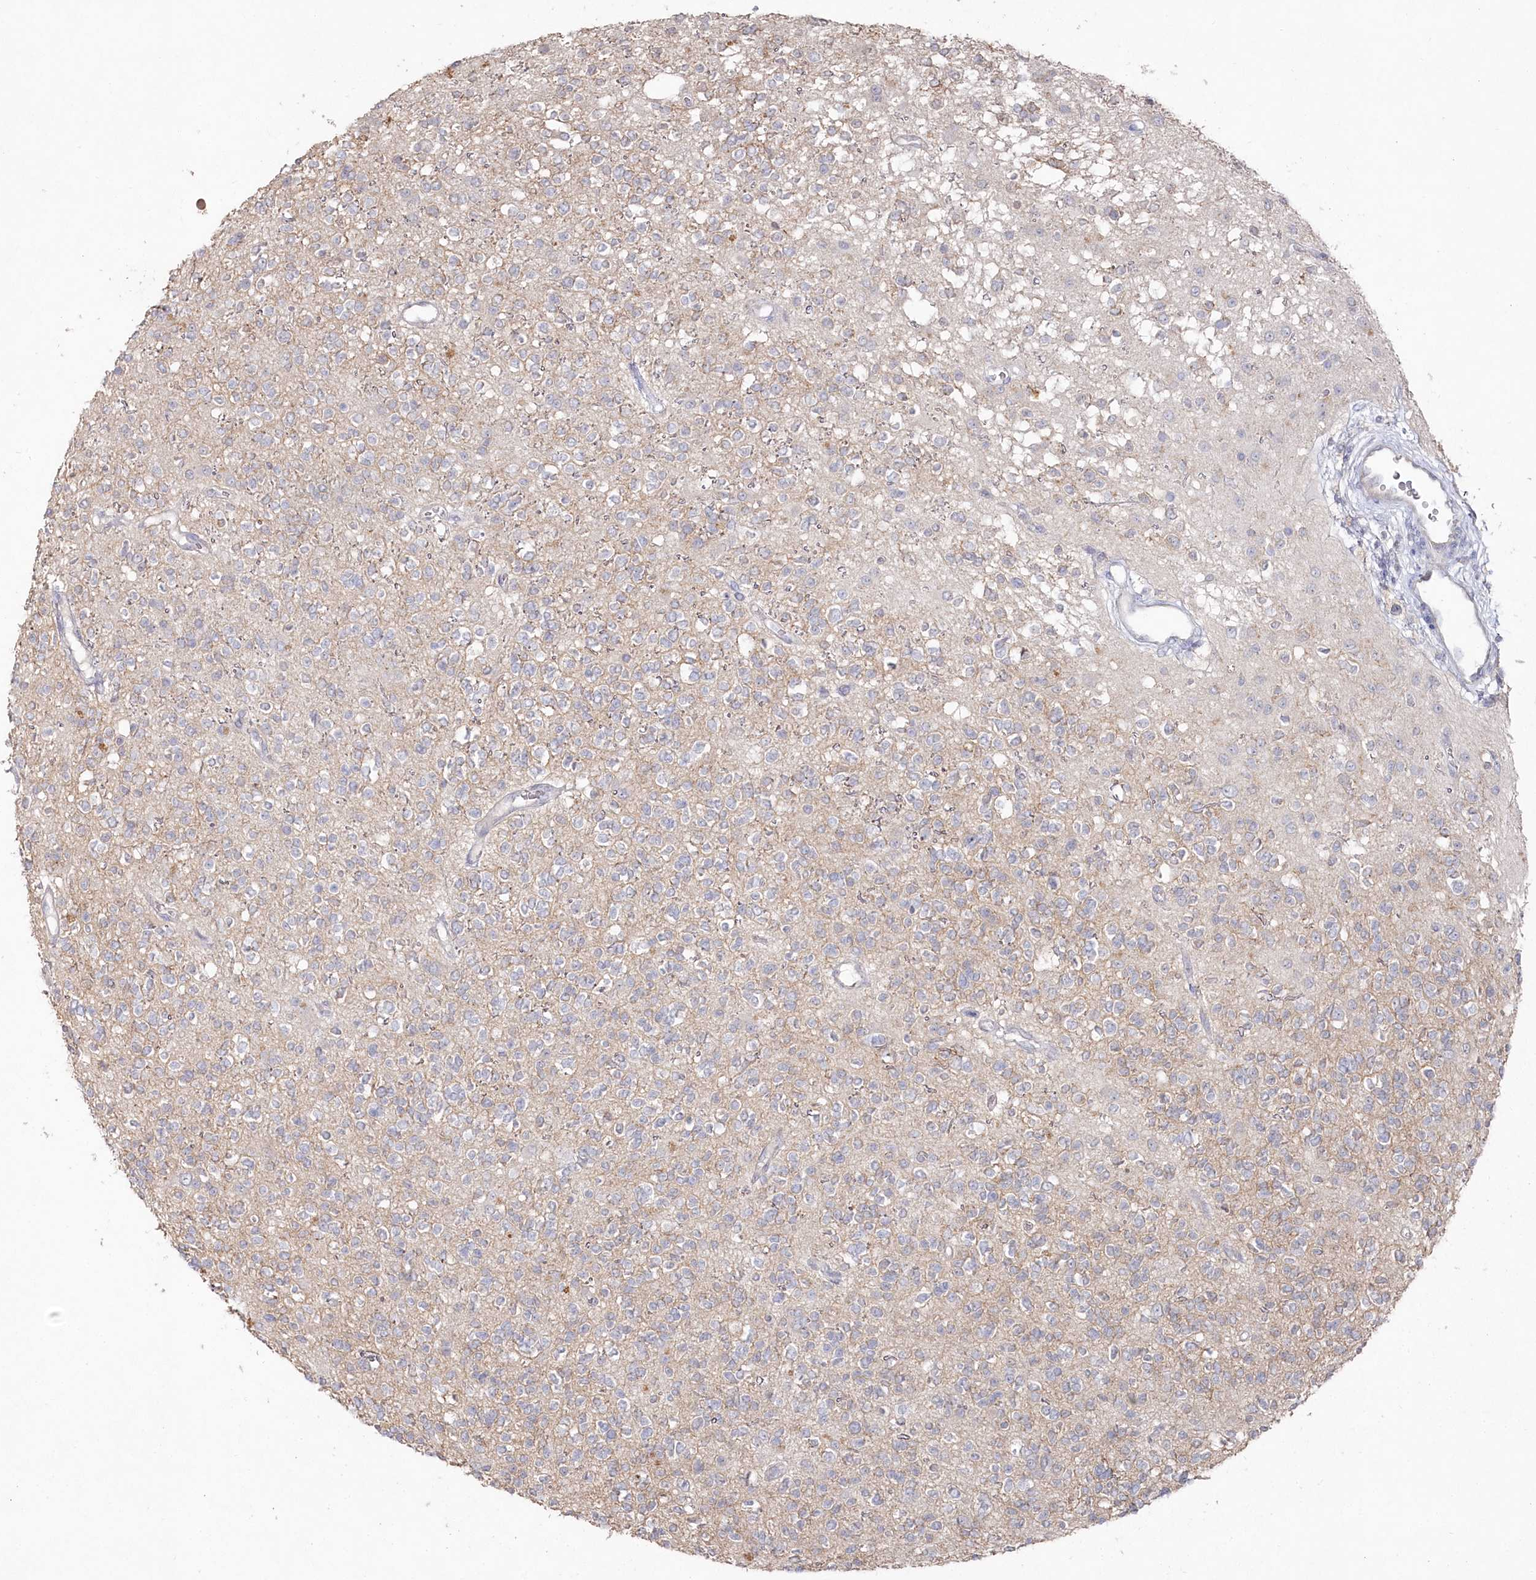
{"staining": {"intensity": "negative", "quantity": "none", "location": "none"}, "tissue": "glioma", "cell_type": "Tumor cells", "image_type": "cancer", "snomed": [{"axis": "morphology", "description": "Glioma, malignant, High grade"}, {"axis": "topography", "description": "Brain"}], "caption": "Immunohistochemistry (IHC) of malignant glioma (high-grade) shows no positivity in tumor cells.", "gene": "TGFBRAP1", "patient": {"sex": "male", "age": 34}}